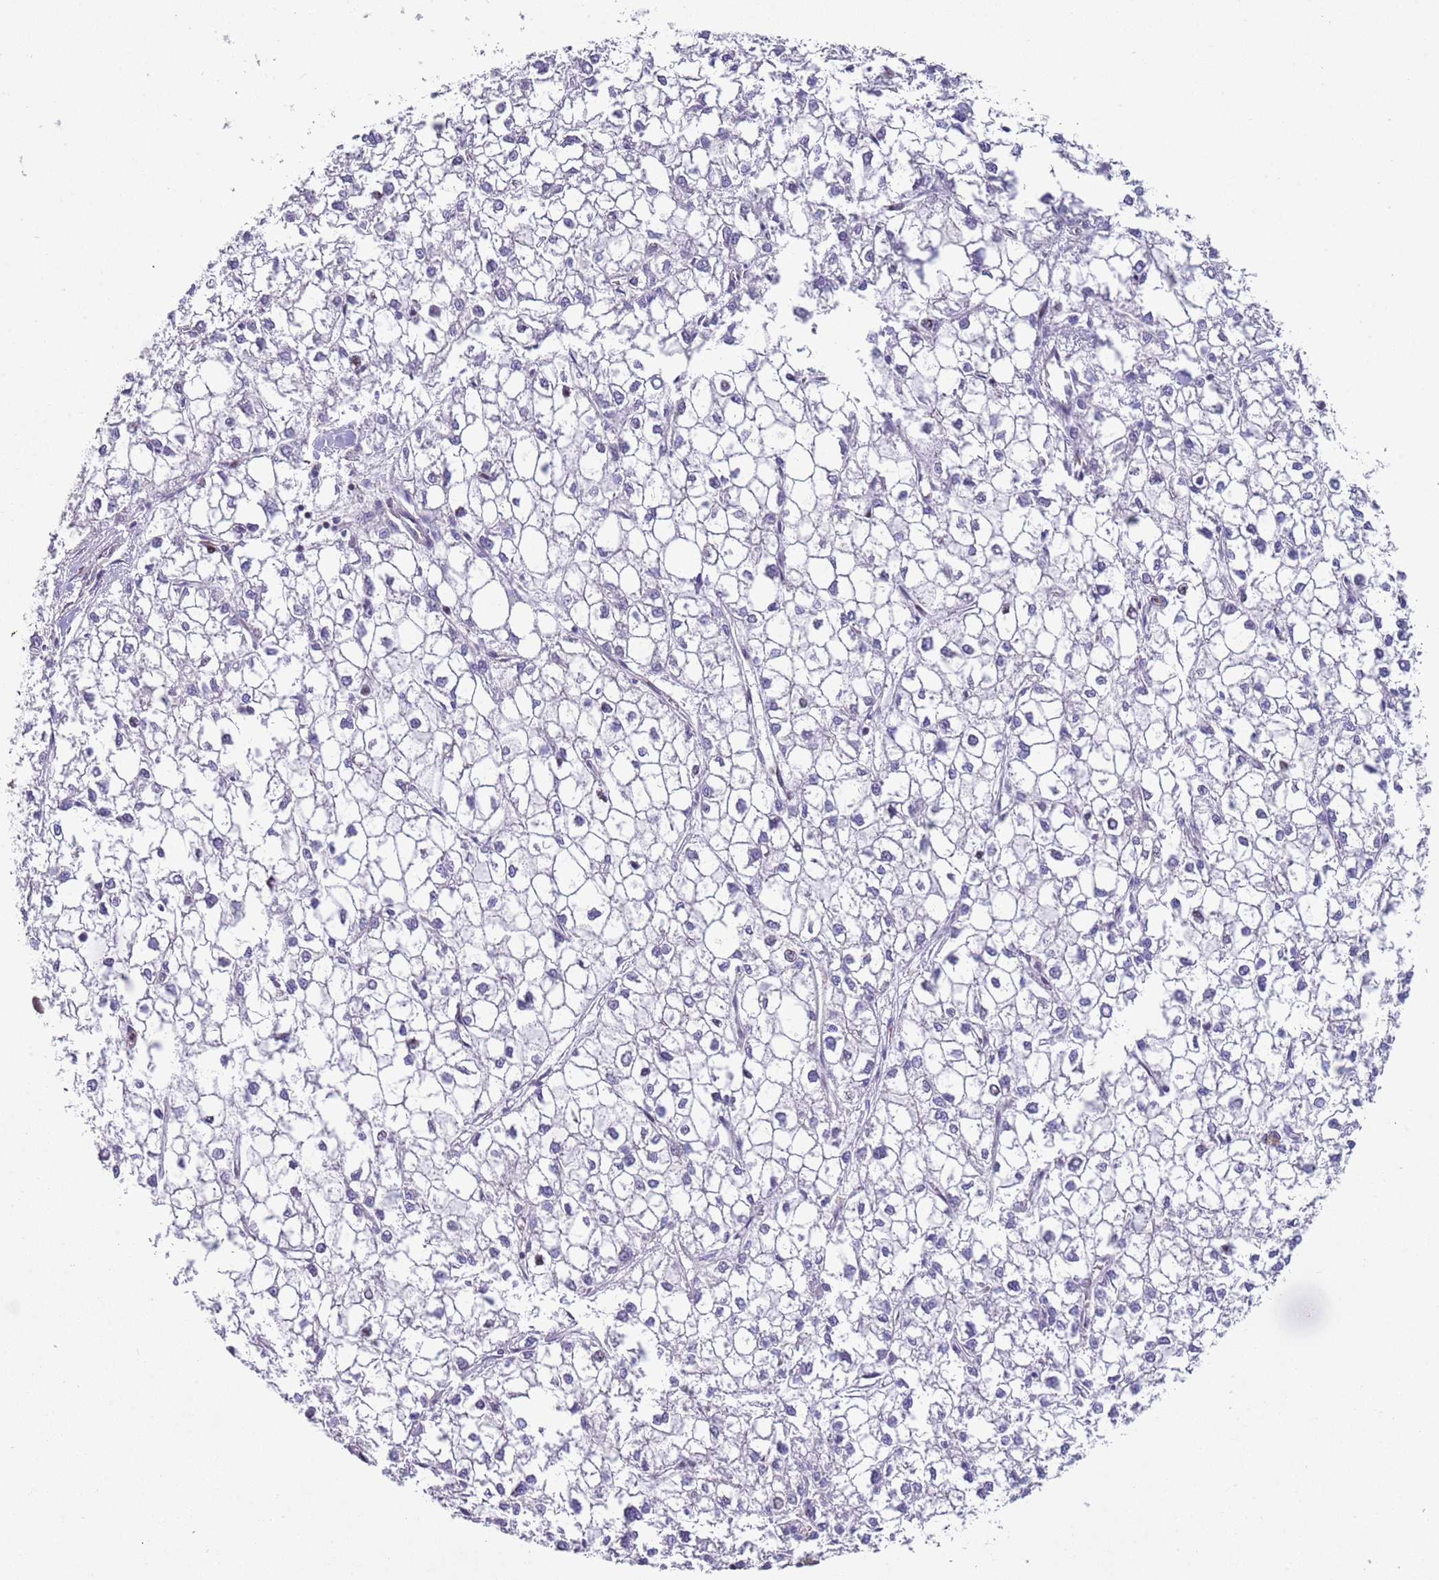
{"staining": {"intensity": "negative", "quantity": "none", "location": "none"}, "tissue": "liver cancer", "cell_type": "Tumor cells", "image_type": "cancer", "snomed": [{"axis": "morphology", "description": "Carcinoma, Hepatocellular, NOS"}, {"axis": "topography", "description": "Liver"}], "caption": "DAB (3,3'-diaminobenzidine) immunohistochemical staining of hepatocellular carcinoma (liver) reveals no significant positivity in tumor cells.", "gene": "ITGB6", "patient": {"sex": "female", "age": 43}}